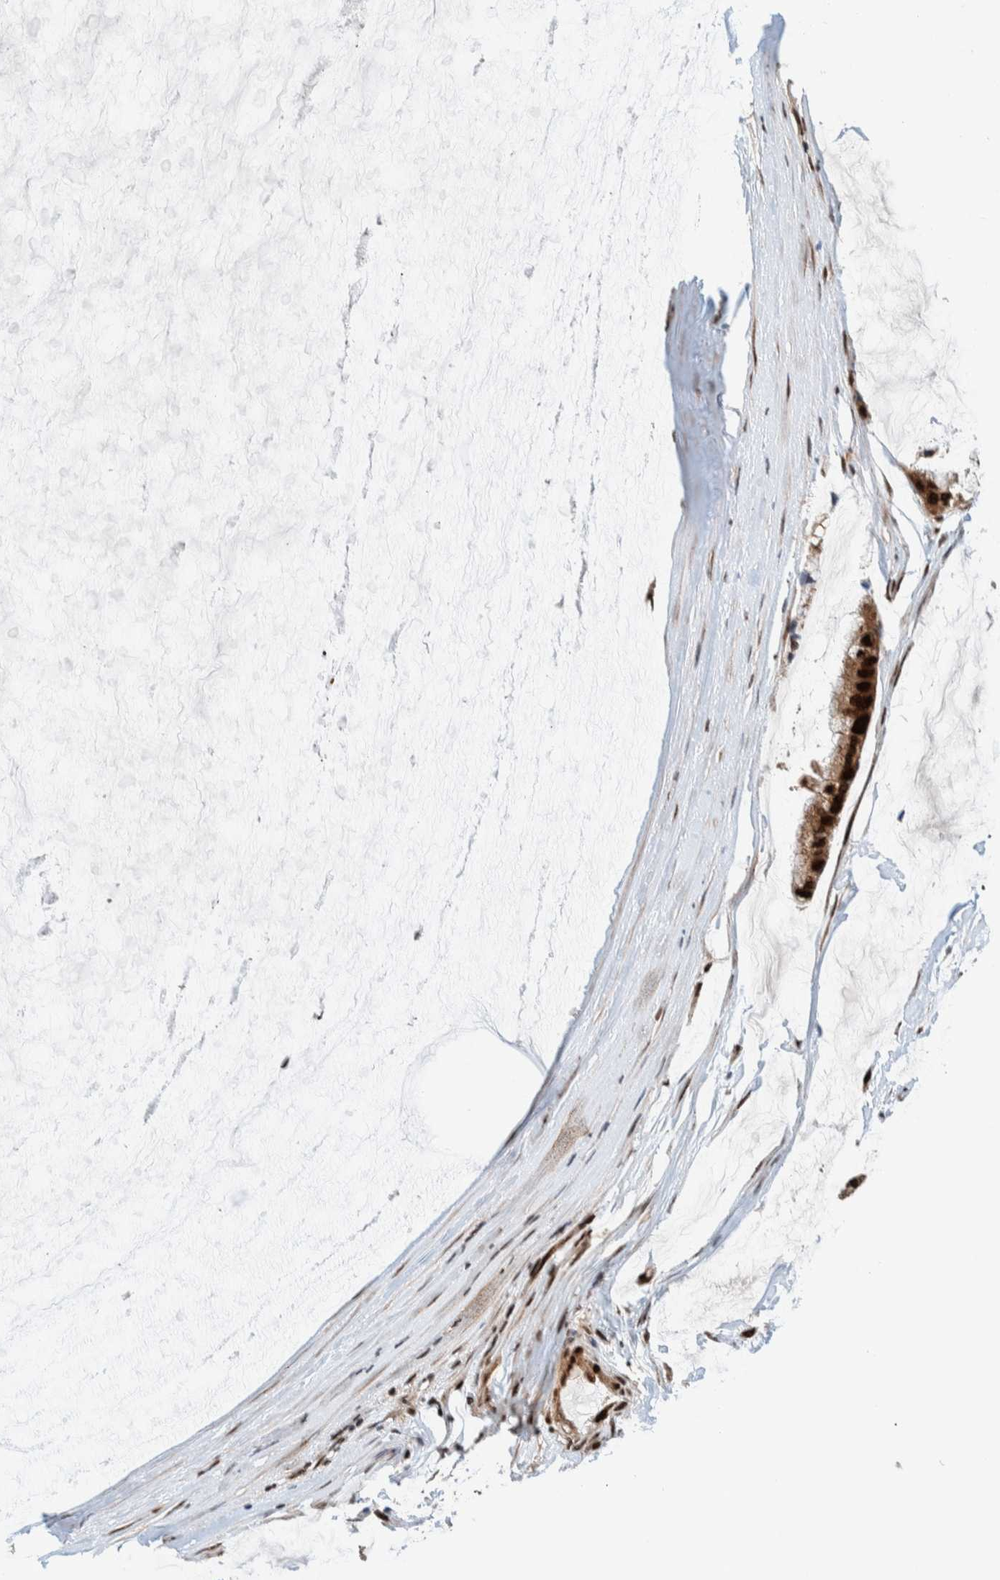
{"staining": {"intensity": "strong", "quantity": ">75%", "location": "nuclear"}, "tissue": "ovarian cancer", "cell_type": "Tumor cells", "image_type": "cancer", "snomed": [{"axis": "morphology", "description": "Cystadenocarcinoma, mucinous, NOS"}, {"axis": "topography", "description": "Ovary"}], "caption": "This photomicrograph displays ovarian mucinous cystadenocarcinoma stained with immunohistochemistry (IHC) to label a protein in brown. The nuclear of tumor cells show strong positivity for the protein. Nuclei are counter-stained blue.", "gene": "CHD4", "patient": {"sex": "female", "age": 39}}